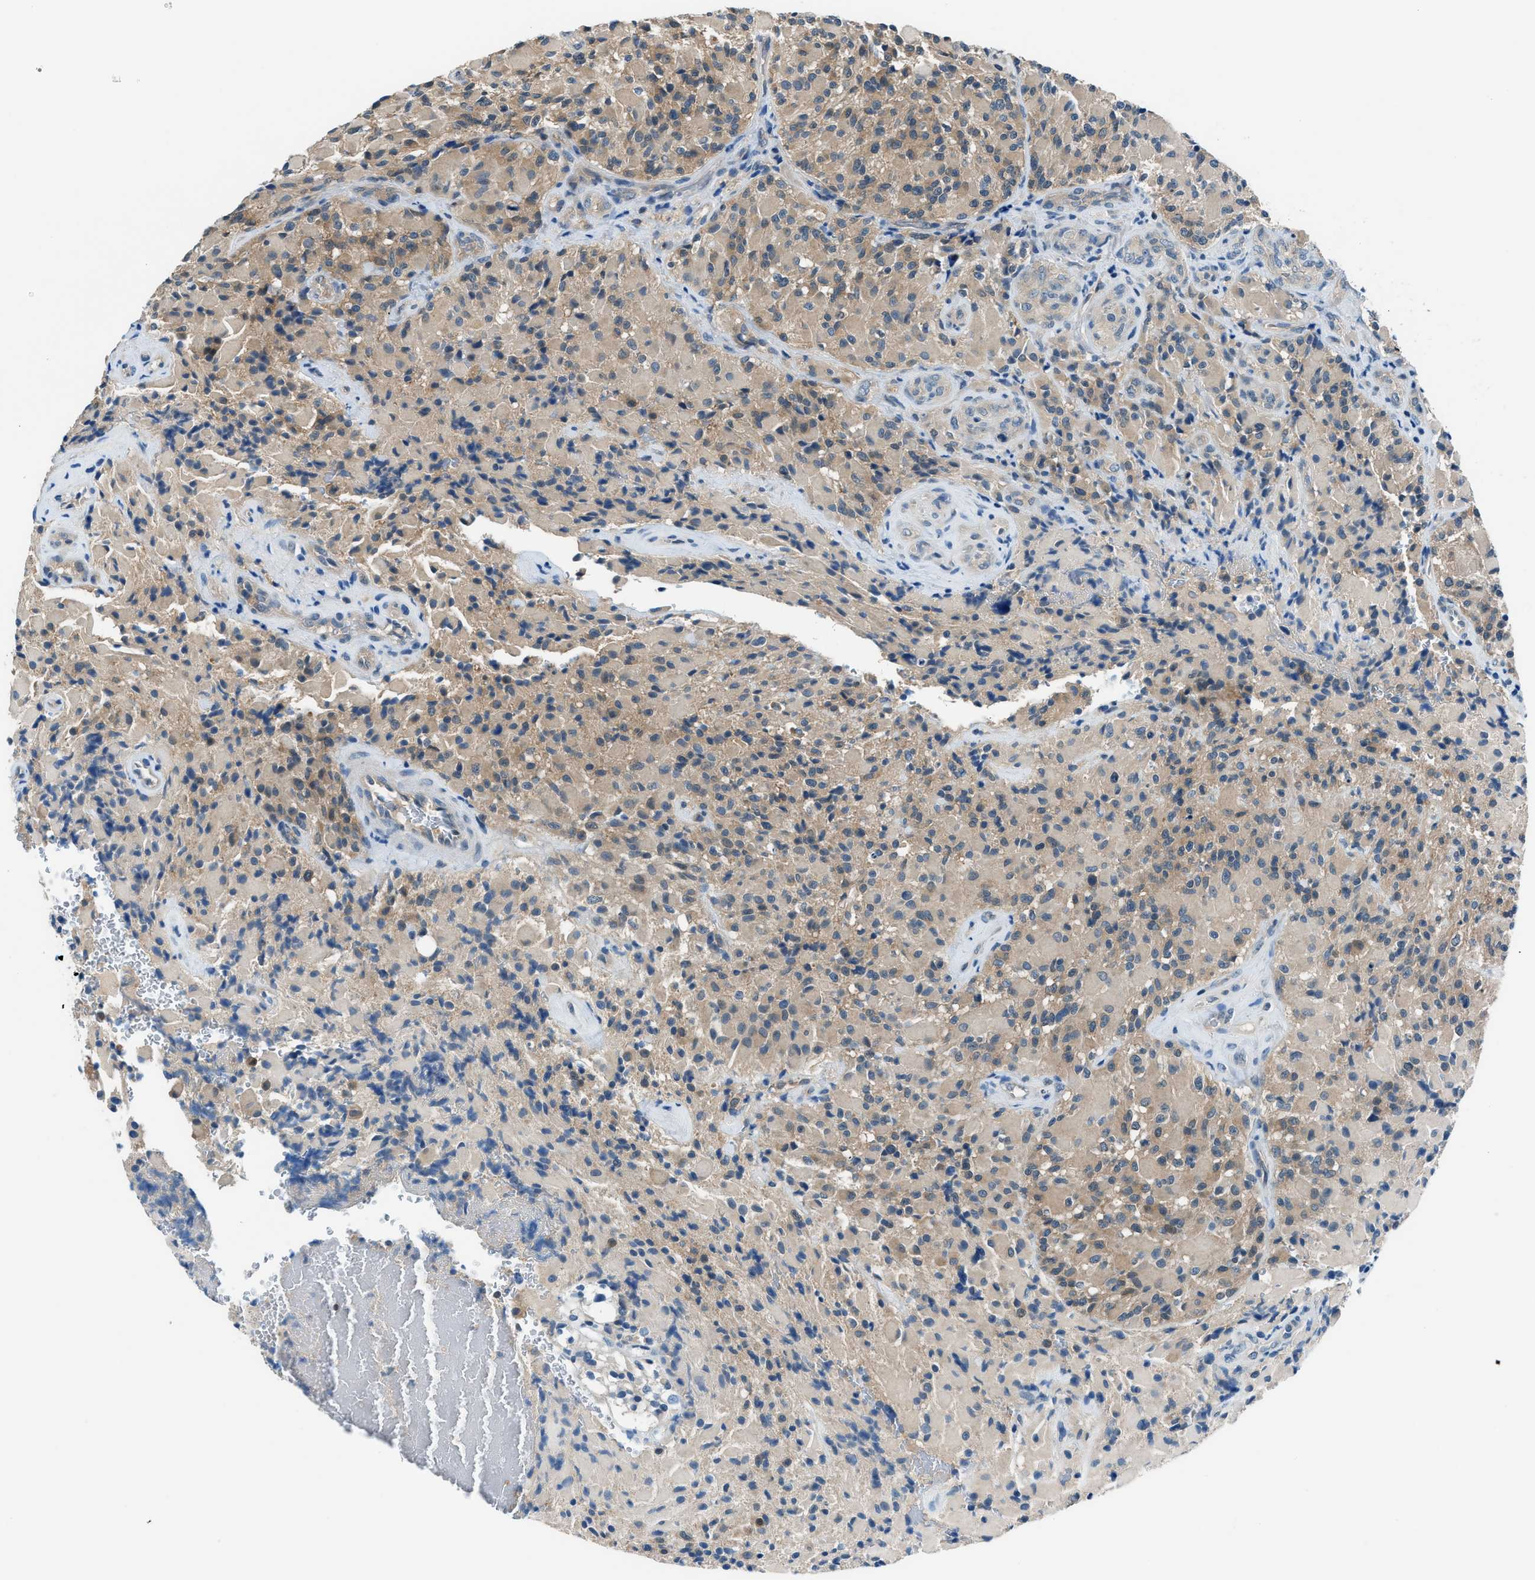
{"staining": {"intensity": "weak", "quantity": ">75%", "location": "cytoplasmic/membranous"}, "tissue": "glioma", "cell_type": "Tumor cells", "image_type": "cancer", "snomed": [{"axis": "morphology", "description": "Glioma, malignant, High grade"}, {"axis": "topography", "description": "Brain"}], "caption": "Protein staining of glioma tissue exhibits weak cytoplasmic/membranous positivity in about >75% of tumor cells. Nuclei are stained in blue.", "gene": "ACP1", "patient": {"sex": "male", "age": 71}}